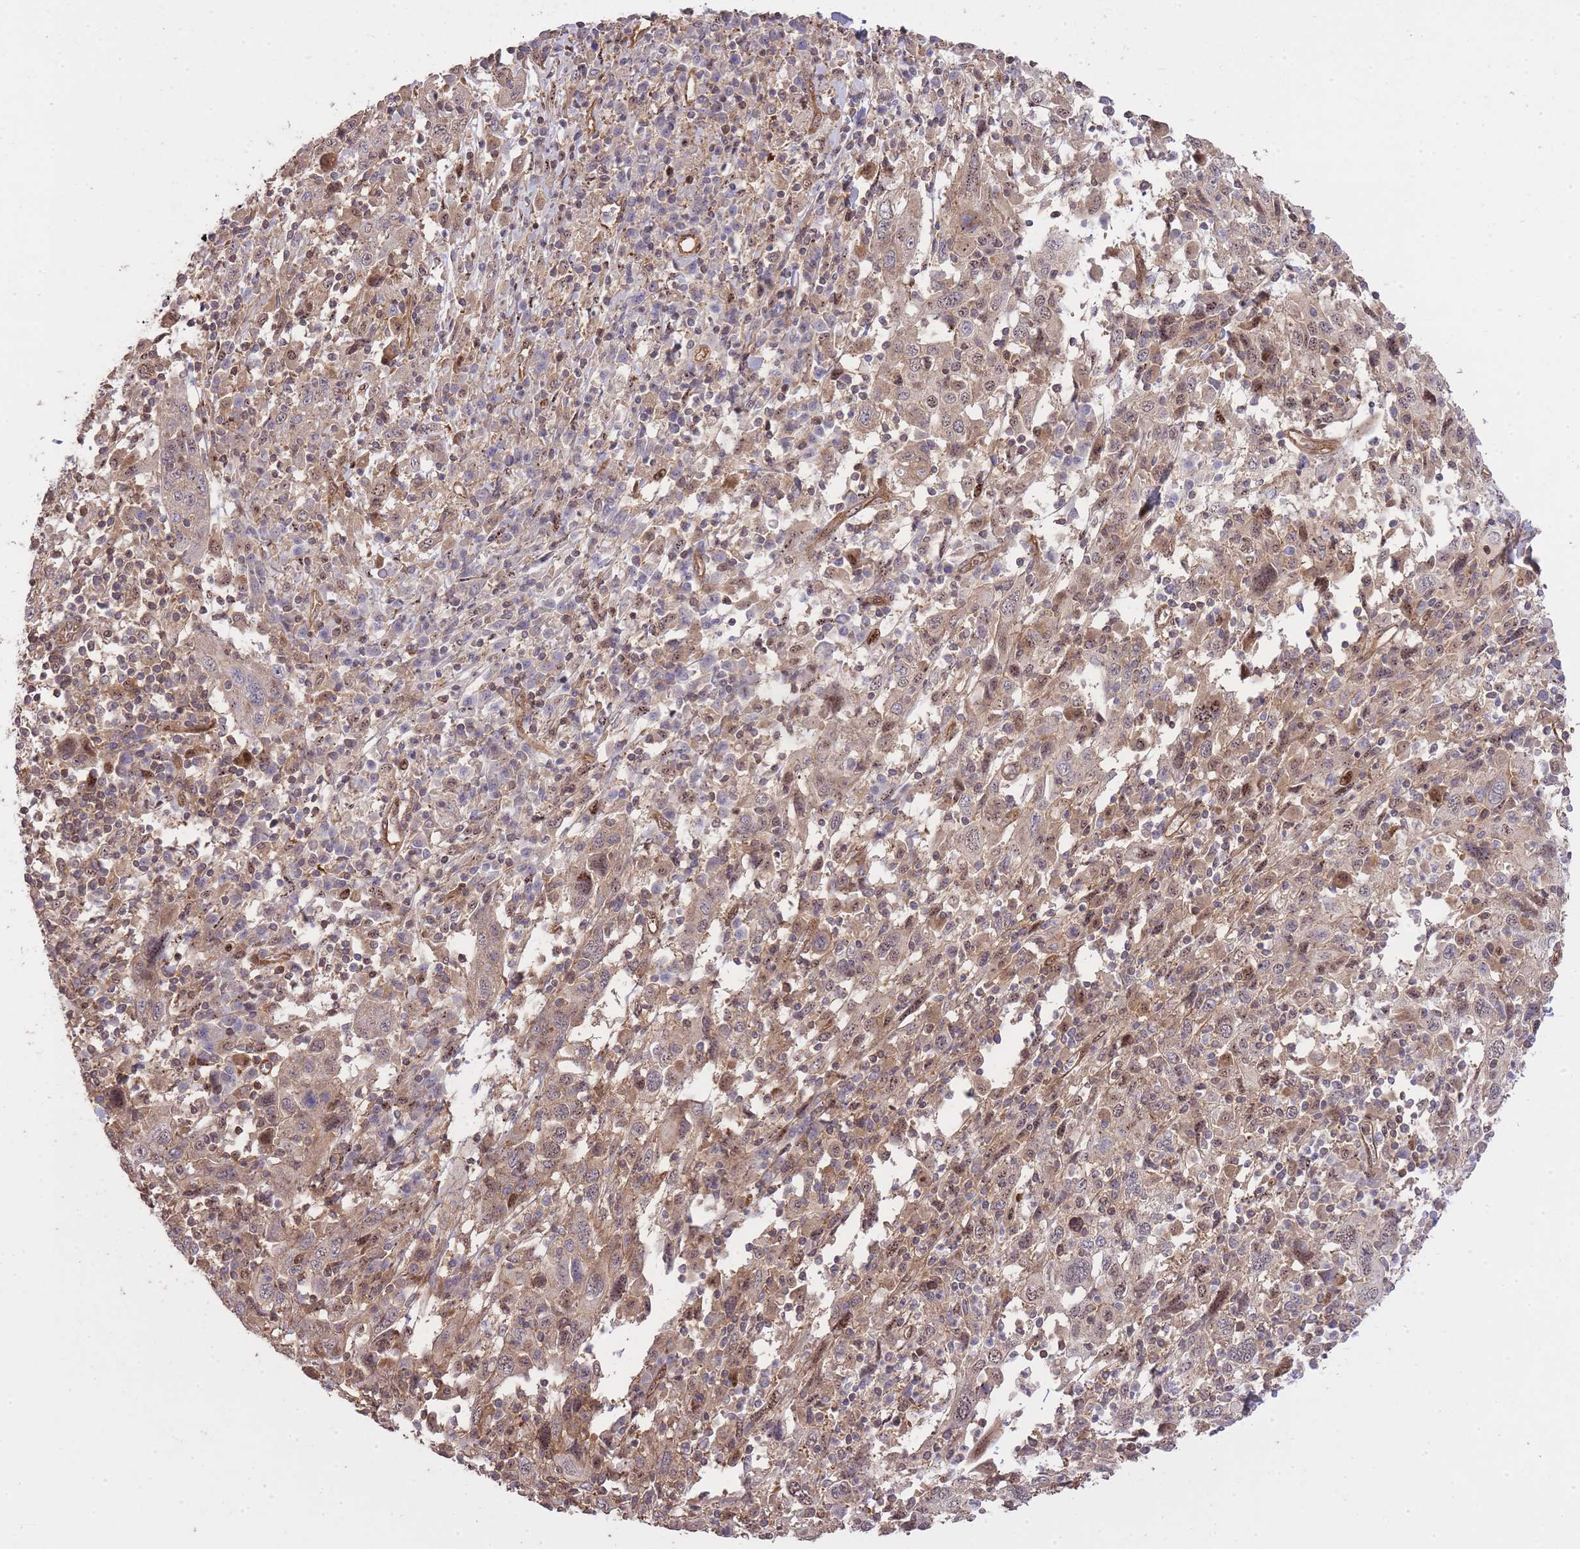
{"staining": {"intensity": "weak", "quantity": "25%-75%", "location": "nuclear"}, "tissue": "cervical cancer", "cell_type": "Tumor cells", "image_type": "cancer", "snomed": [{"axis": "morphology", "description": "Squamous cell carcinoma, NOS"}, {"axis": "topography", "description": "Cervix"}], "caption": "A brown stain highlights weak nuclear positivity of a protein in cervical cancer (squamous cell carcinoma) tumor cells. (Brightfield microscopy of DAB IHC at high magnification).", "gene": "PLD1", "patient": {"sex": "female", "age": 46}}